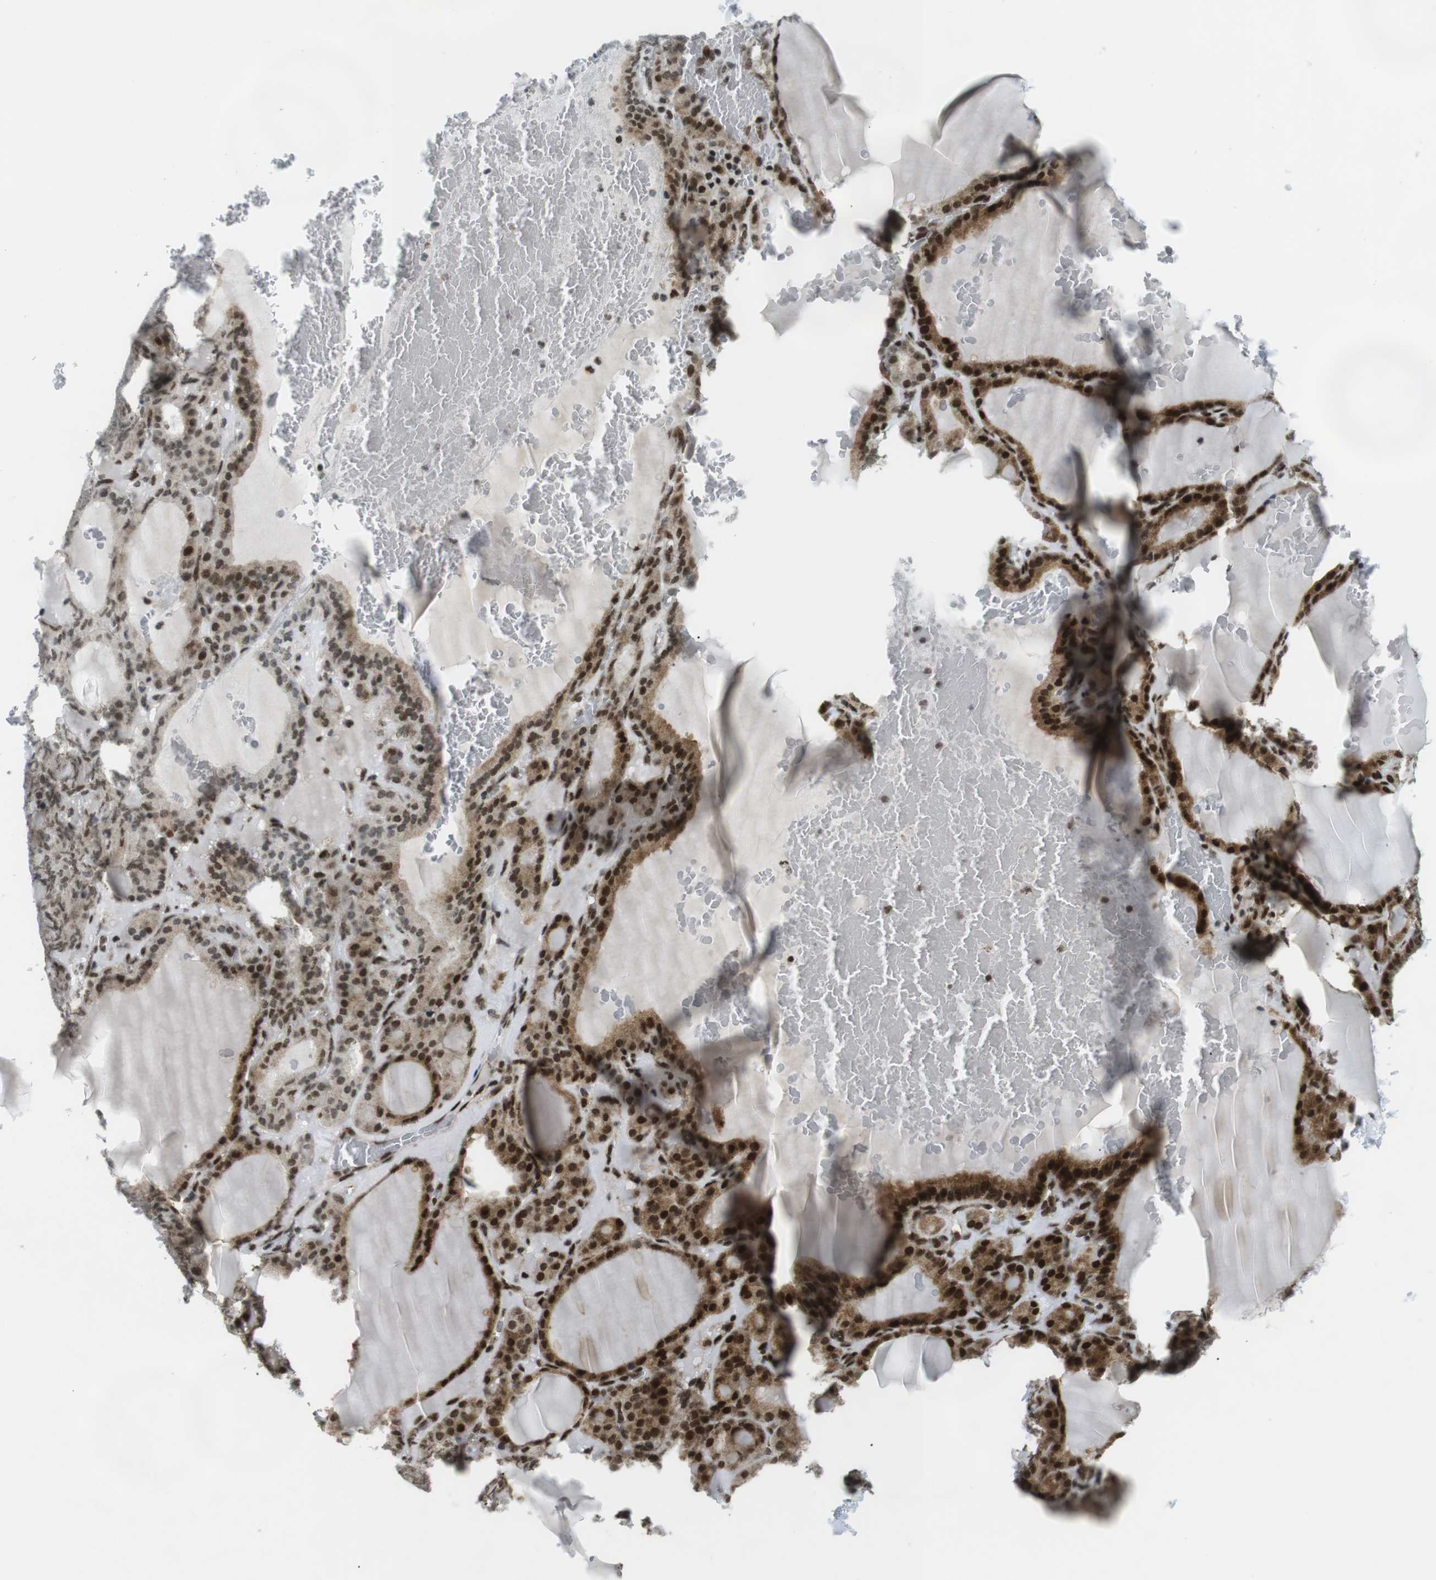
{"staining": {"intensity": "strong", "quantity": ">75%", "location": "cytoplasmic/membranous,nuclear"}, "tissue": "thyroid gland", "cell_type": "Glandular cells", "image_type": "normal", "snomed": [{"axis": "morphology", "description": "Normal tissue, NOS"}, {"axis": "topography", "description": "Thyroid gland"}], "caption": "Protein analysis of normal thyroid gland demonstrates strong cytoplasmic/membranous,nuclear expression in approximately >75% of glandular cells.", "gene": "CDC27", "patient": {"sex": "female", "age": 28}}